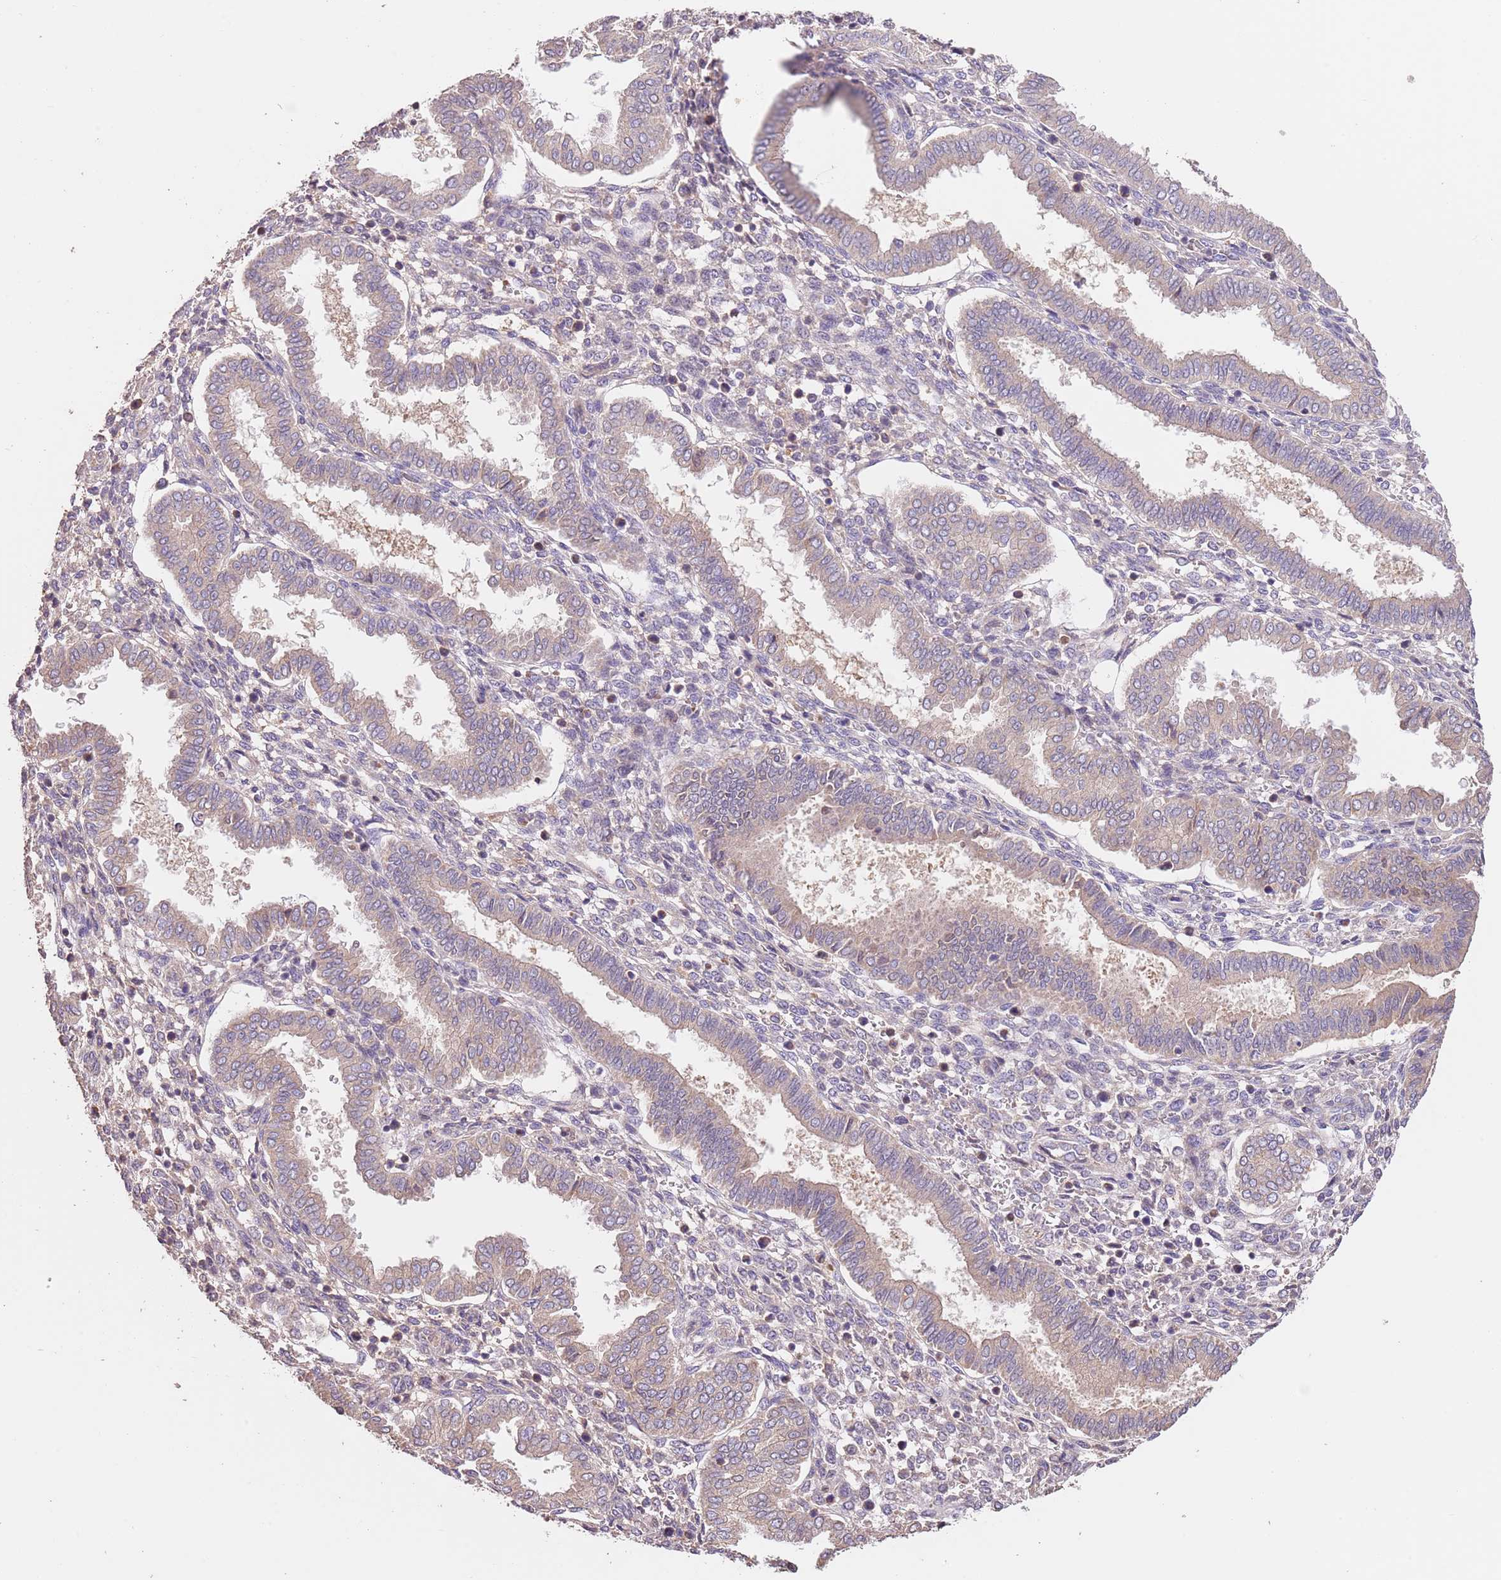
{"staining": {"intensity": "negative", "quantity": "none", "location": "none"}, "tissue": "endometrium", "cell_type": "Cells in endometrial stroma", "image_type": "normal", "snomed": [{"axis": "morphology", "description": "Normal tissue, NOS"}, {"axis": "topography", "description": "Endometrium"}], "caption": "Immunohistochemical staining of normal human endometrium reveals no significant positivity in cells in endometrial stroma.", "gene": "FAM89B", "patient": {"sex": "female", "age": 24}}